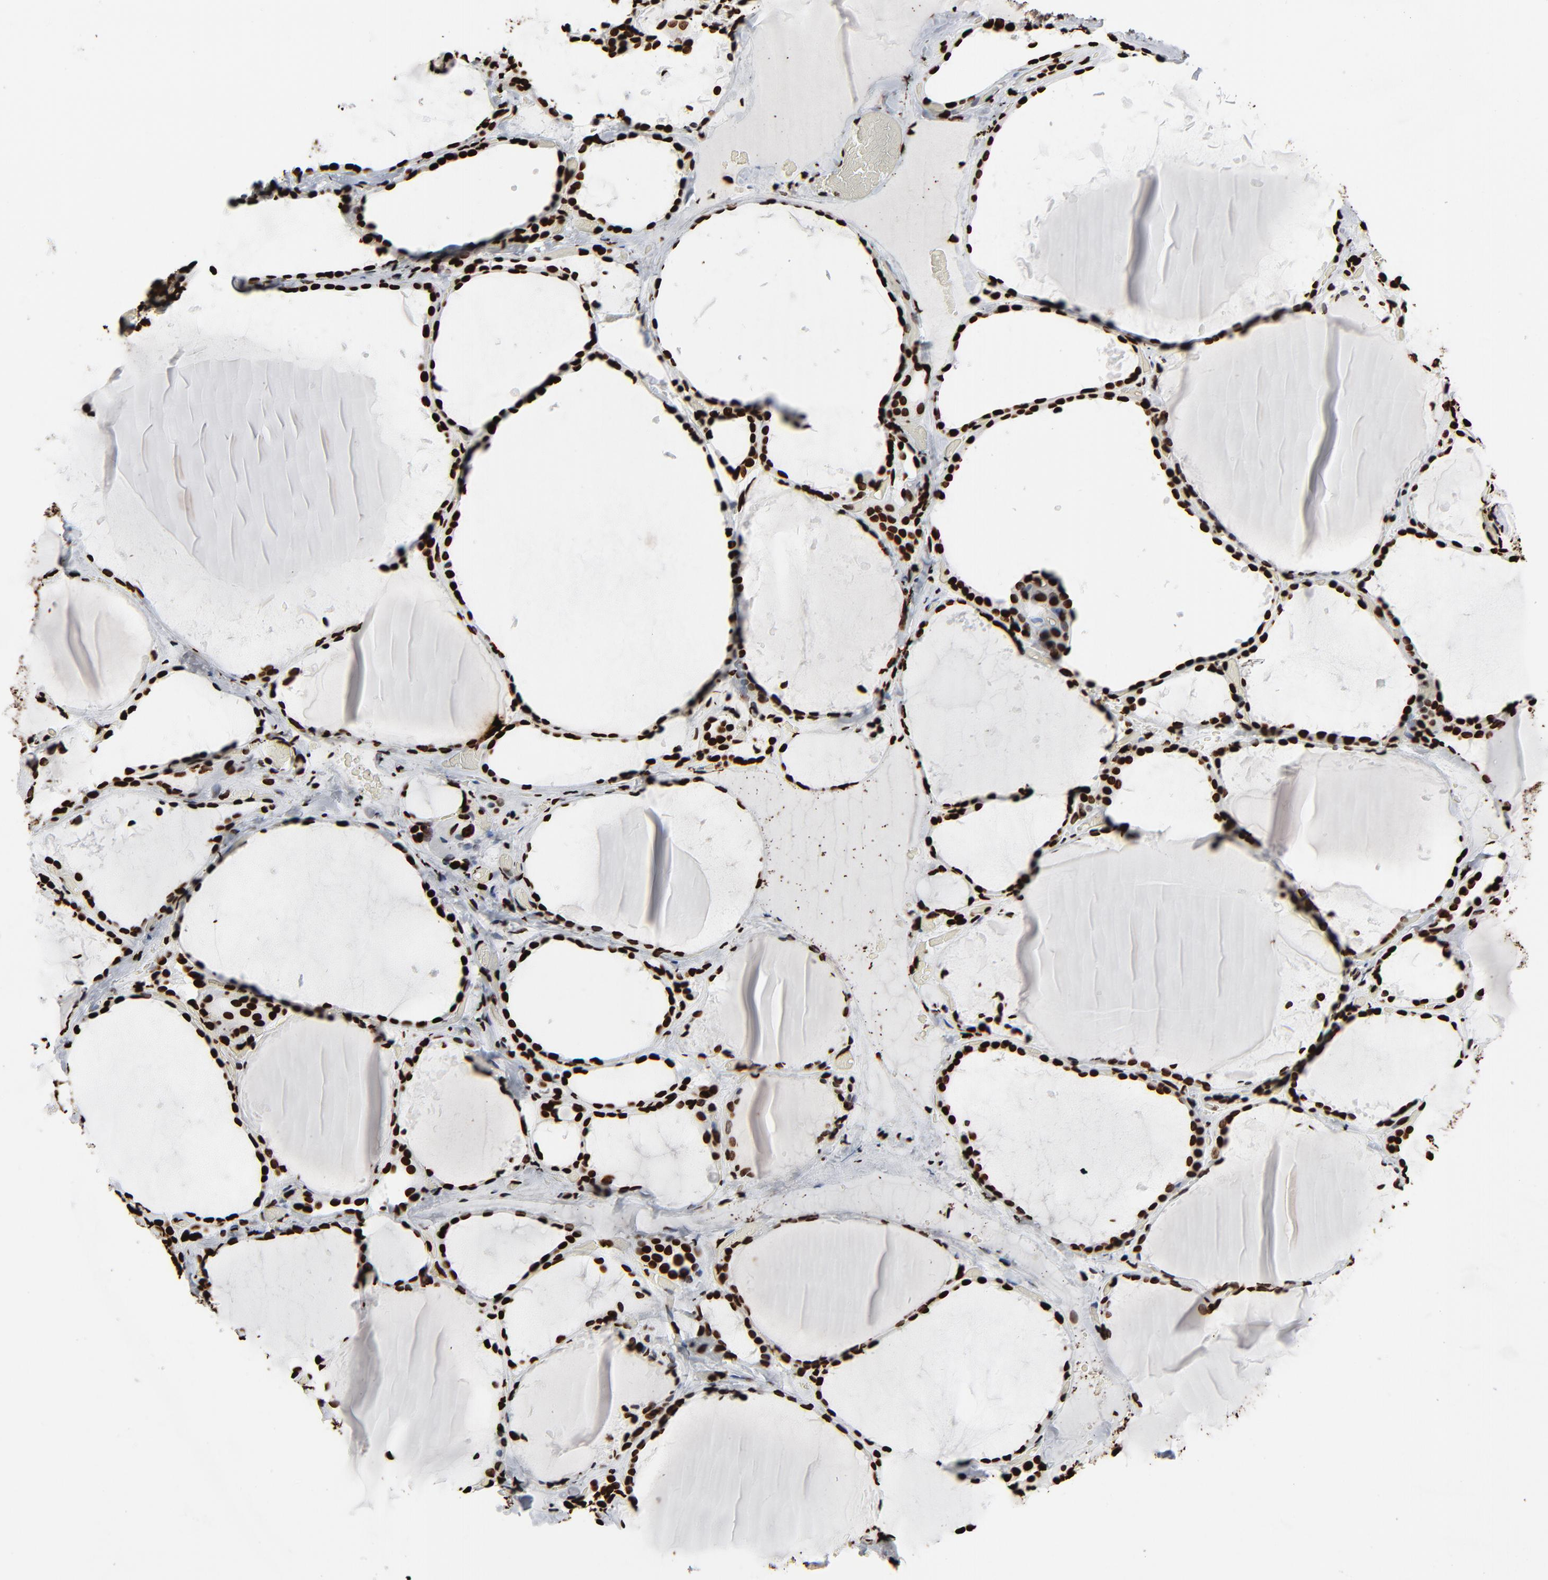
{"staining": {"intensity": "strong", "quantity": ">75%", "location": "nuclear"}, "tissue": "thyroid gland", "cell_type": "Glandular cells", "image_type": "normal", "snomed": [{"axis": "morphology", "description": "Normal tissue, NOS"}, {"axis": "topography", "description": "Thyroid gland"}], "caption": "Immunohistochemistry (IHC) of benign thyroid gland exhibits high levels of strong nuclear staining in about >75% of glandular cells.", "gene": "H3", "patient": {"sex": "female", "age": 22}}